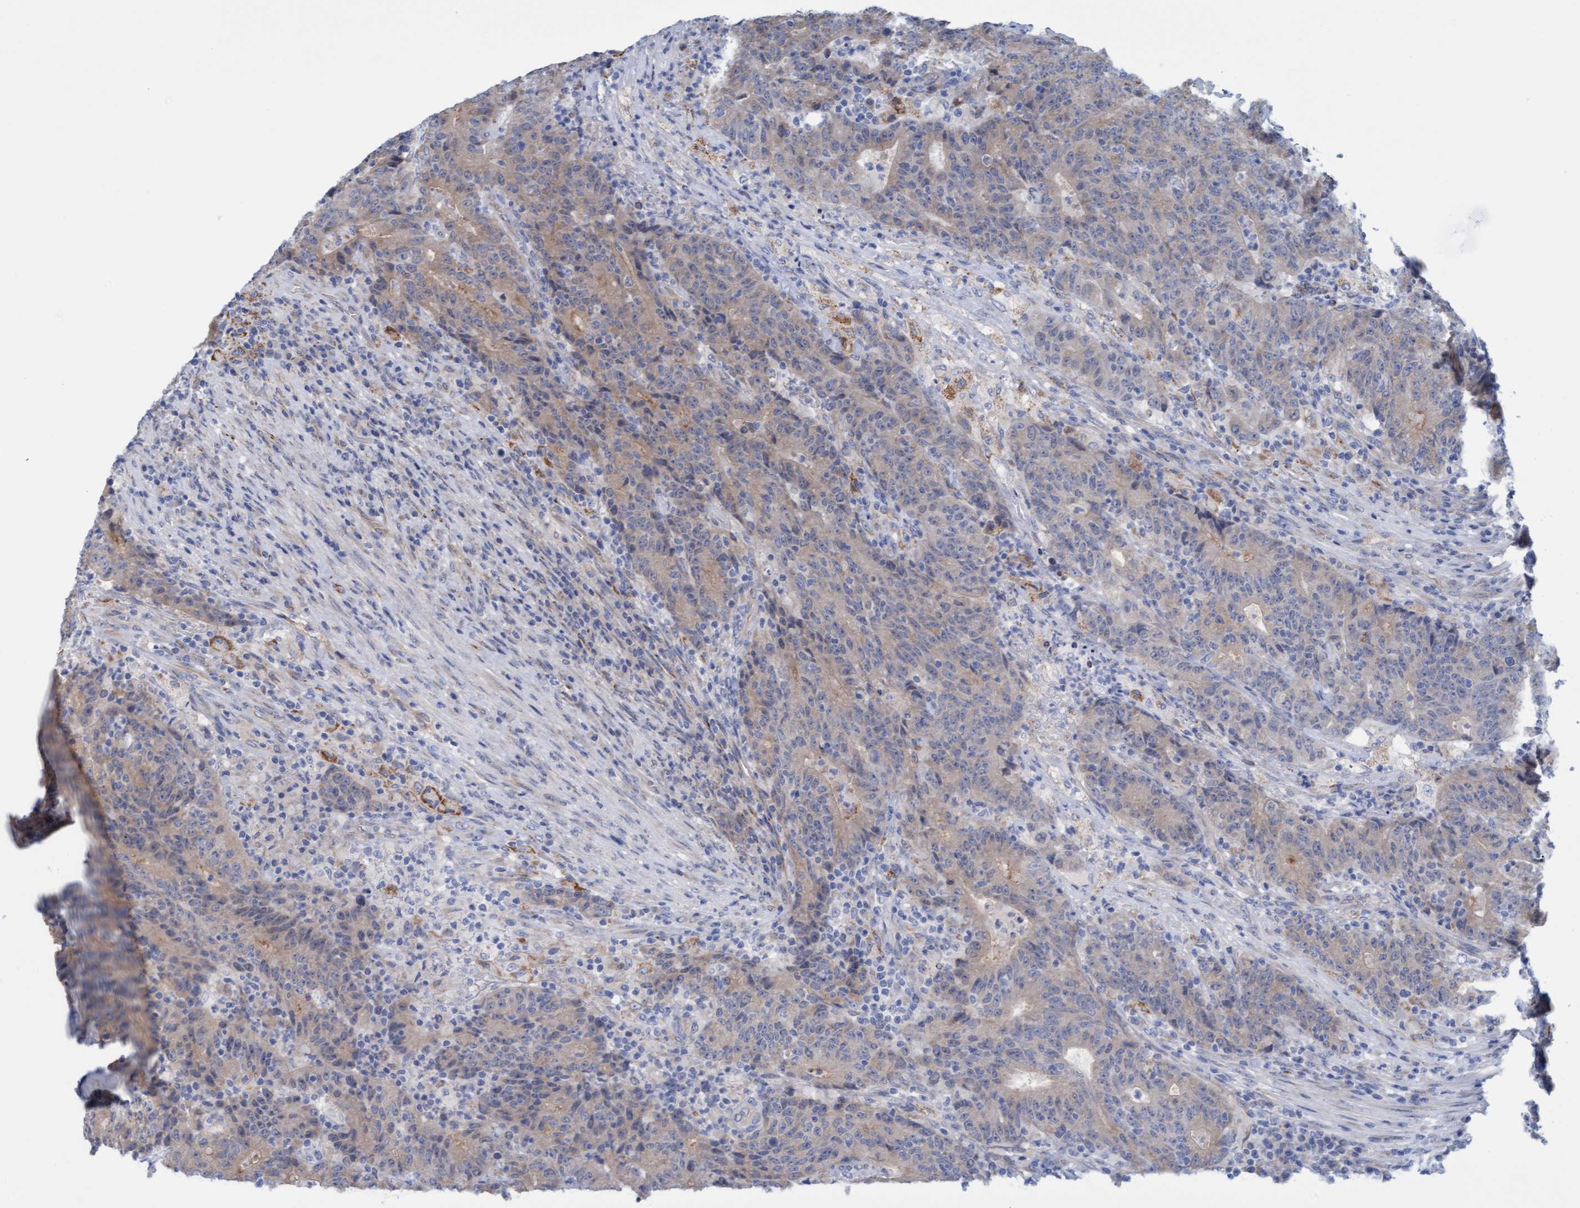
{"staining": {"intensity": "weak", "quantity": ">75%", "location": "cytoplasmic/membranous"}, "tissue": "colorectal cancer", "cell_type": "Tumor cells", "image_type": "cancer", "snomed": [{"axis": "morphology", "description": "Normal tissue, NOS"}, {"axis": "morphology", "description": "Adenocarcinoma, NOS"}, {"axis": "topography", "description": "Colon"}], "caption": "Colorectal adenocarcinoma stained for a protein (brown) shows weak cytoplasmic/membranous positive positivity in approximately >75% of tumor cells.", "gene": "STXBP1", "patient": {"sex": "female", "age": 75}}